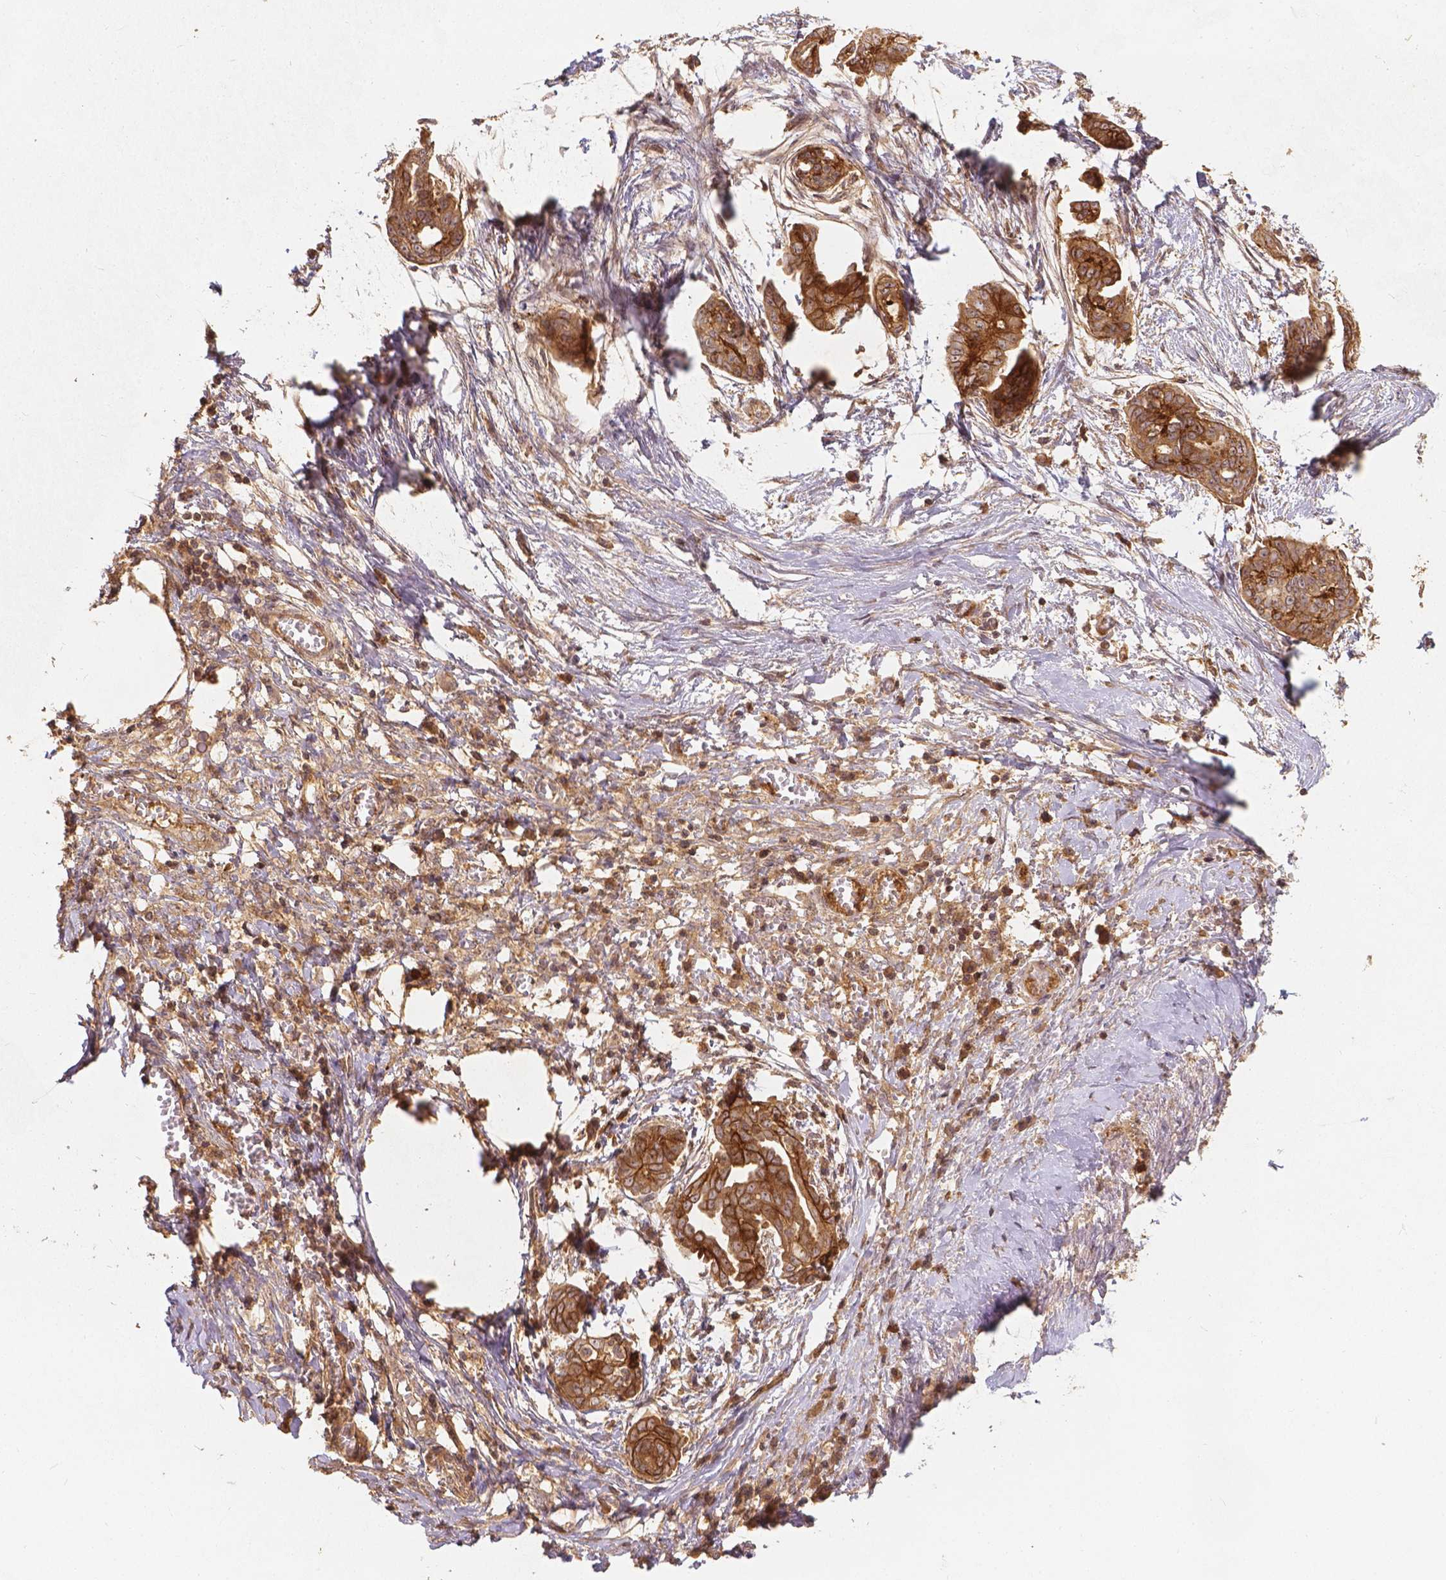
{"staining": {"intensity": "strong", "quantity": ">75%", "location": "cytoplasmic/membranous"}, "tissue": "ovarian cancer", "cell_type": "Tumor cells", "image_type": "cancer", "snomed": [{"axis": "morphology", "description": "Cystadenocarcinoma, serous, NOS"}, {"axis": "topography", "description": "Ovary"}], "caption": "Immunohistochemical staining of human ovarian cancer displays high levels of strong cytoplasmic/membranous protein expression in about >75% of tumor cells.", "gene": "XPR1", "patient": {"sex": "female", "age": 71}}